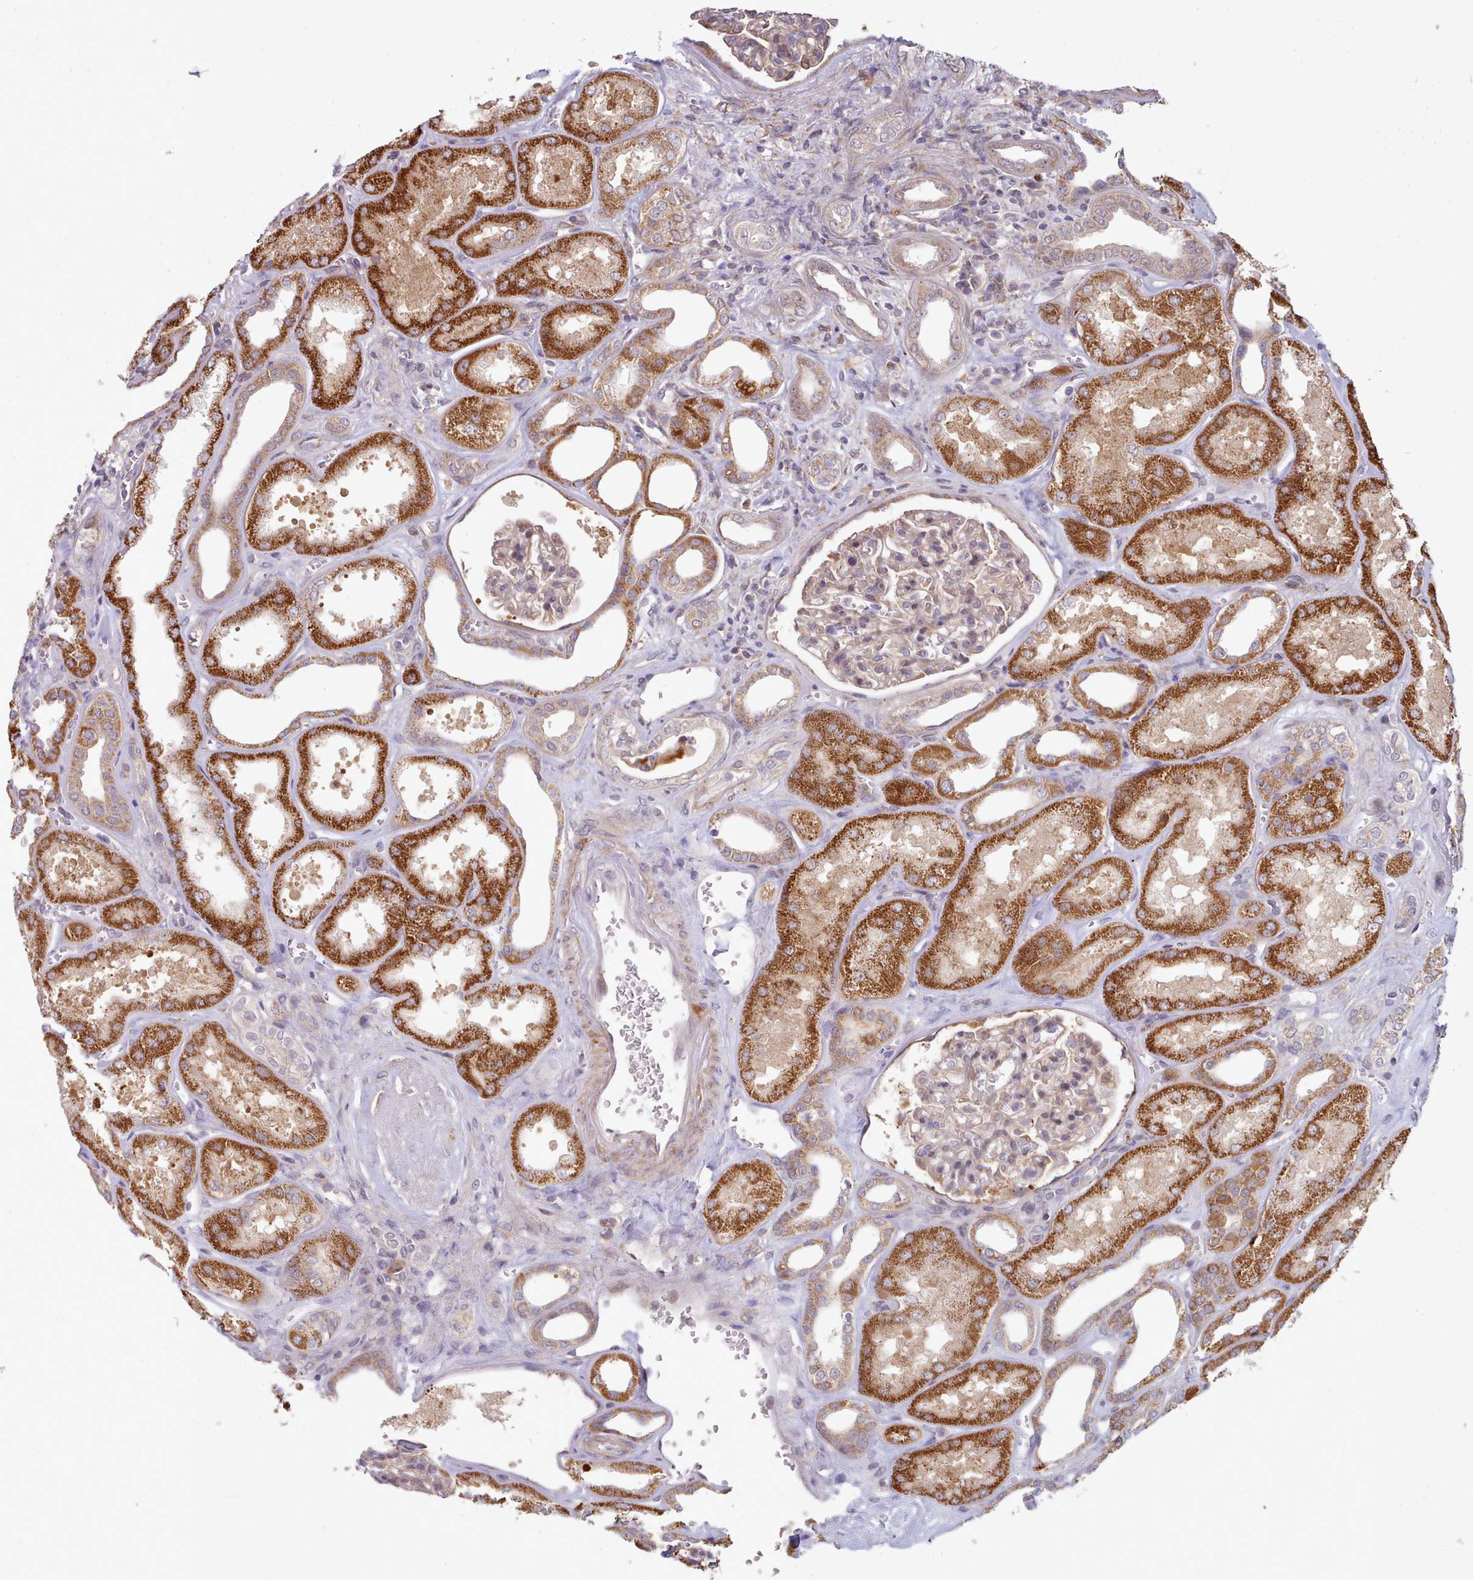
{"staining": {"intensity": "weak", "quantity": "25%-75%", "location": "cytoplasmic/membranous"}, "tissue": "kidney", "cell_type": "Cells in glomeruli", "image_type": "normal", "snomed": [{"axis": "morphology", "description": "Normal tissue, NOS"}, {"axis": "morphology", "description": "Adenocarcinoma, NOS"}, {"axis": "topography", "description": "Kidney"}], "caption": "Human kidney stained with a protein marker reveals weak staining in cells in glomeruli.", "gene": "TRIM26", "patient": {"sex": "female", "age": 68}}